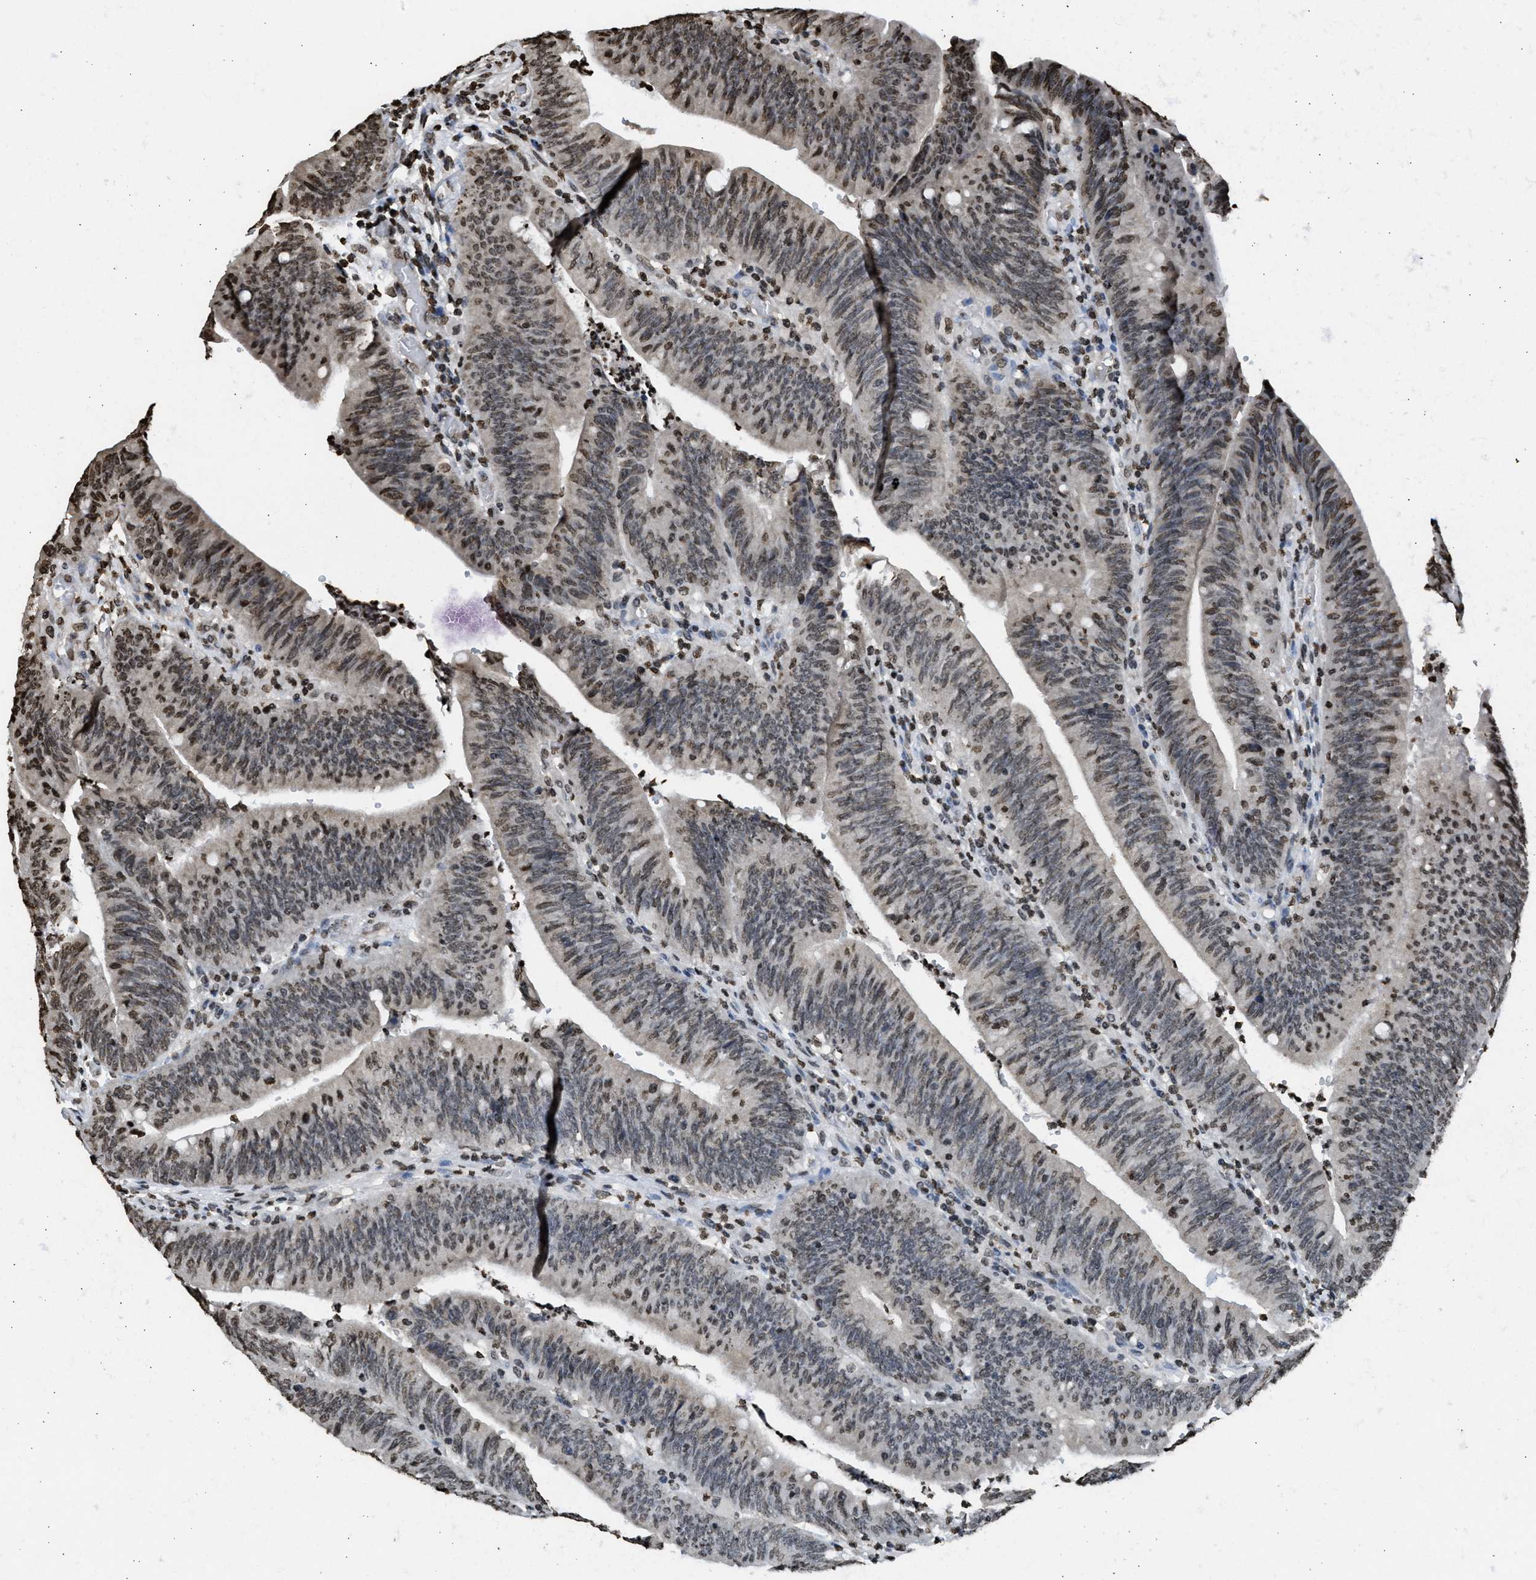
{"staining": {"intensity": "moderate", "quantity": "25%-75%", "location": "nuclear"}, "tissue": "colorectal cancer", "cell_type": "Tumor cells", "image_type": "cancer", "snomed": [{"axis": "morphology", "description": "Normal tissue, NOS"}, {"axis": "morphology", "description": "Adenocarcinoma, NOS"}, {"axis": "topography", "description": "Rectum"}], "caption": "Protein expression analysis of human adenocarcinoma (colorectal) reveals moderate nuclear positivity in approximately 25%-75% of tumor cells.", "gene": "RRAGC", "patient": {"sex": "female", "age": 66}}